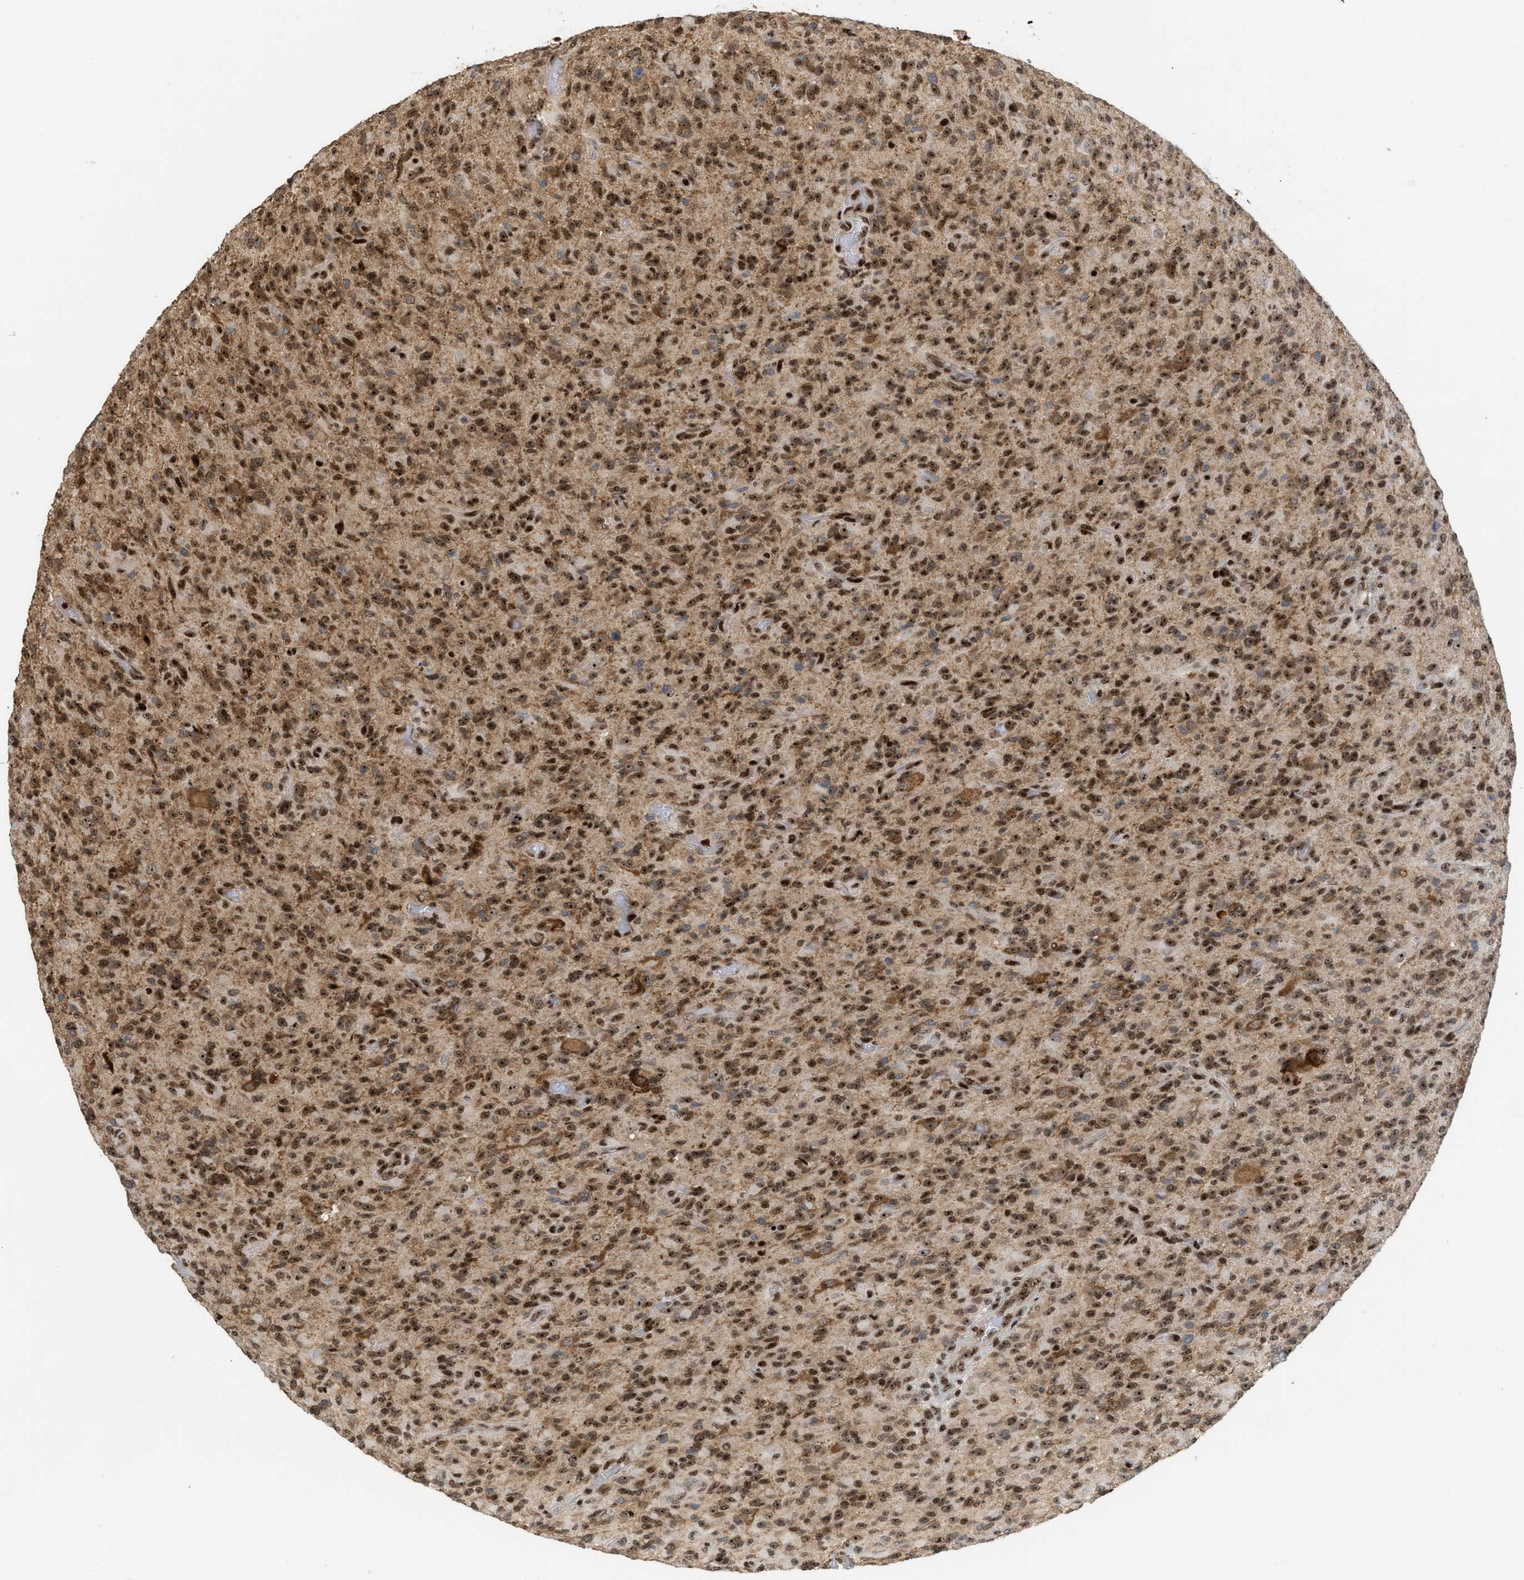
{"staining": {"intensity": "strong", "quantity": ">75%", "location": "nuclear"}, "tissue": "glioma", "cell_type": "Tumor cells", "image_type": "cancer", "snomed": [{"axis": "morphology", "description": "Glioma, malignant, High grade"}, {"axis": "topography", "description": "Brain"}], "caption": "High-grade glioma (malignant) stained for a protein (brown) reveals strong nuclear positive staining in approximately >75% of tumor cells.", "gene": "ZNF22", "patient": {"sex": "male", "age": 71}}